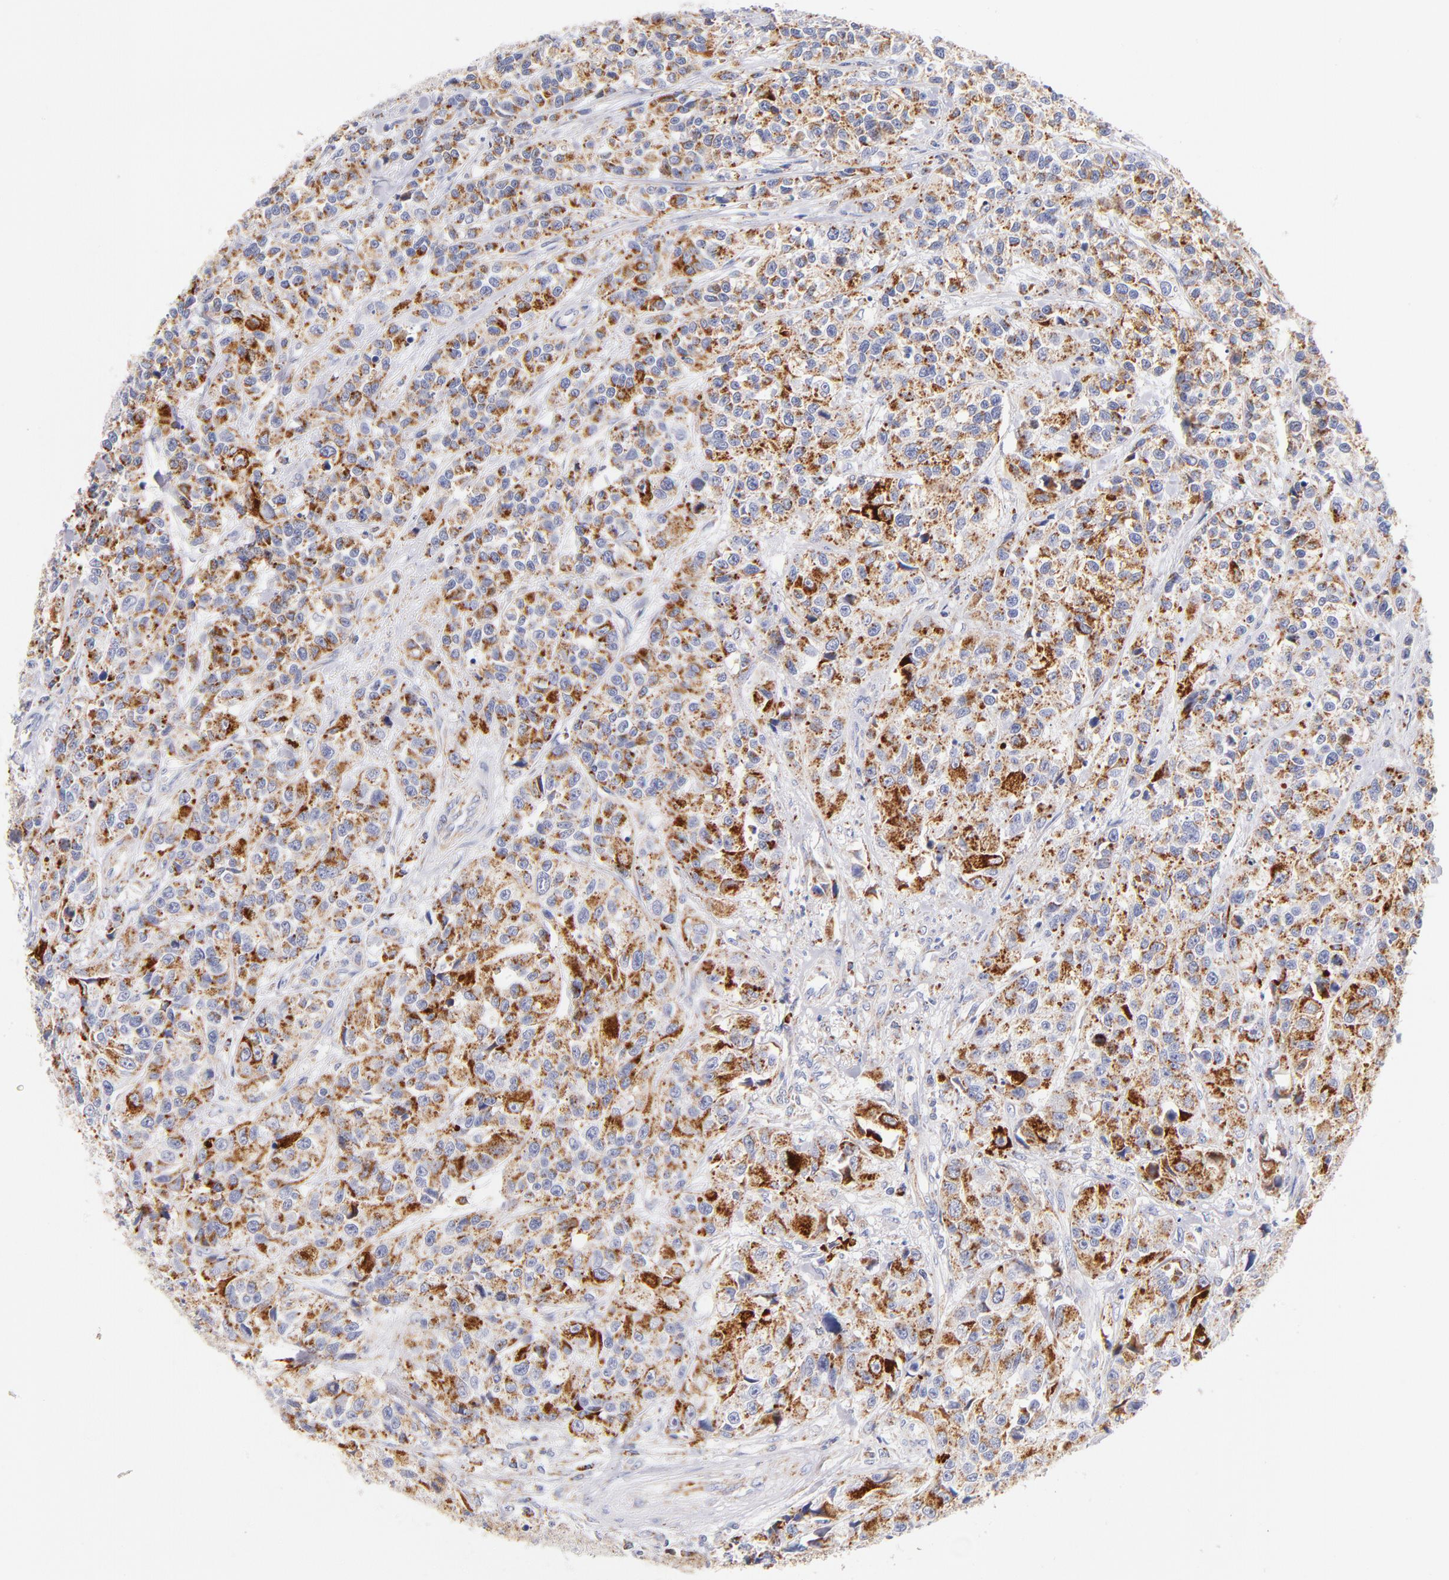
{"staining": {"intensity": "moderate", "quantity": ">75%", "location": "cytoplasmic/membranous"}, "tissue": "urothelial cancer", "cell_type": "Tumor cells", "image_type": "cancer", "snomed": [{"axis": "morphology", "description": "Urothelial carcinoma, High grade"}, {"axis": "topography", "description": "Urinary bladder"}], "caption": "There is medium levels of moderate cytoplasmic/membranous positivity in tumor cells of urothelial cancer, as demonstrated by immunohistochemical staining (brown color).", "gene": "AIFM1", "patient": {"sex": "female", "age": 81}}